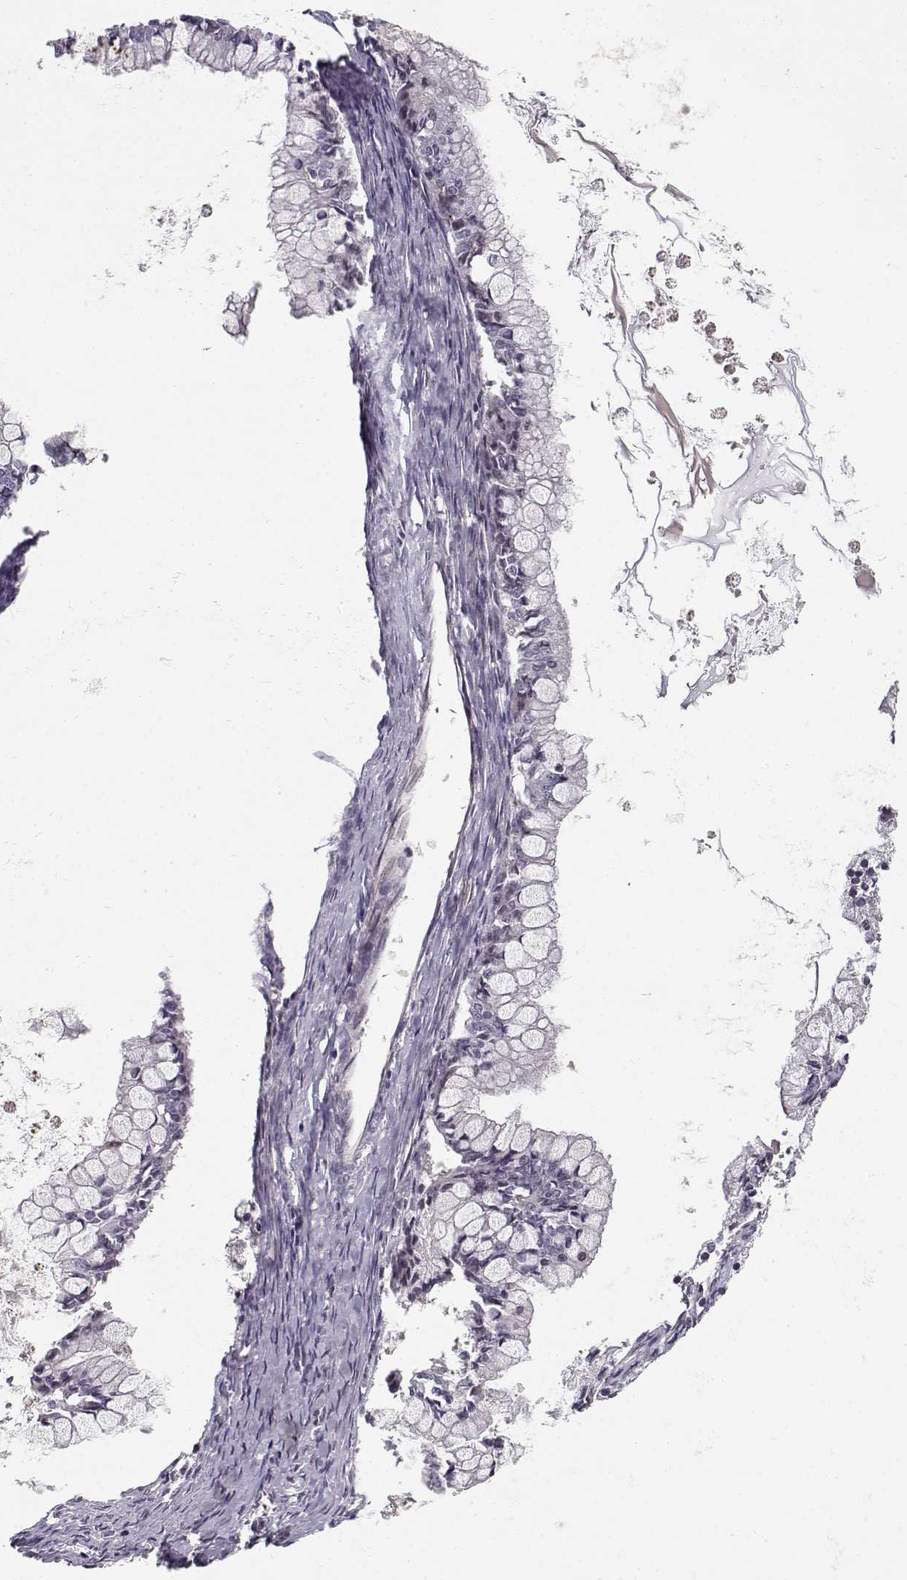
{"staining": {"intensity": "negative", "quantity": "none", "location": "none"}, "tissue": "ovarian cancer", "cell_type": "Tumor cells", "image_type": "cancer", "snomed": [{"axis": "morphology", "description": "Cystadenocarcinoma, mucinous, NOS"}, {"axis": "topography", "description": "Ovary"}], "caption": "Human ovarian cancer stained for a protein using immunohistochemistry (IHC) shows no expression in tumor cells.", "gene": "RGS9BP", "patient": {"sex": "female", "age": 67}}